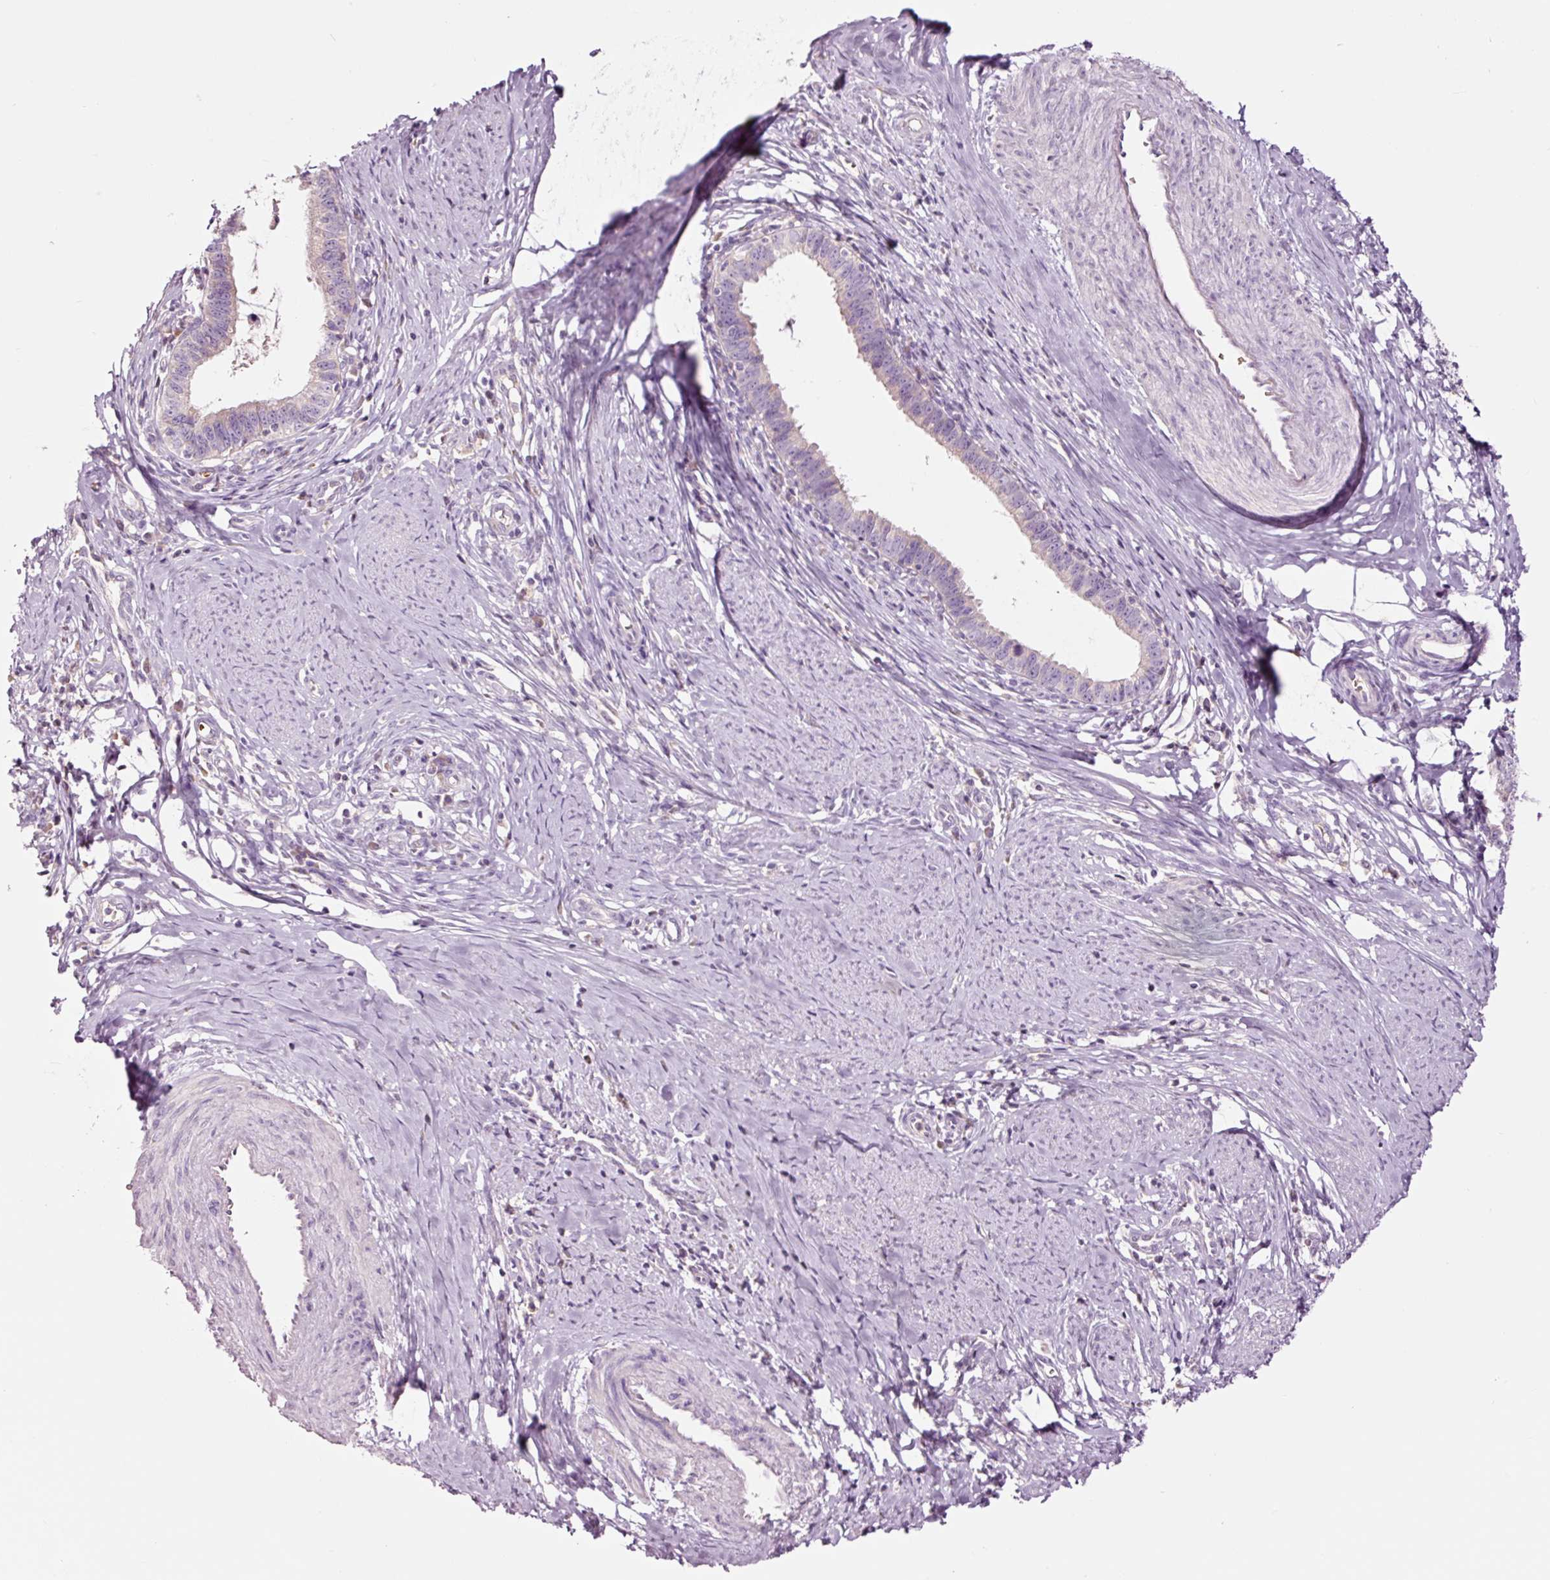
{"staining": {"intensity": "negative", "quantity": "none", "location": "none"}, "tissue": "cervical cancer", "cell_type": "Tumor cells", "image_type": "cancer", "snomed": [{"axis": "morphology", "description": "Adenocarcinoma, NOS"}, {"axis": "topography", "description": "Cervix"}], "caption": "DAB (3,3'-diaminobenzidine) immunohistochemical staining of cervical cancer demonstrates no significant staining in tumor cells. The staining was performed using DAB (3,3'-diaminobenzidine) to visualize the protein expression in brown, while the nuclei were stained in blue with hematoxylin (Magnification: 20x).", "gene": "LDHAL6B", "patient": {"sex": "female", "age": 36}}